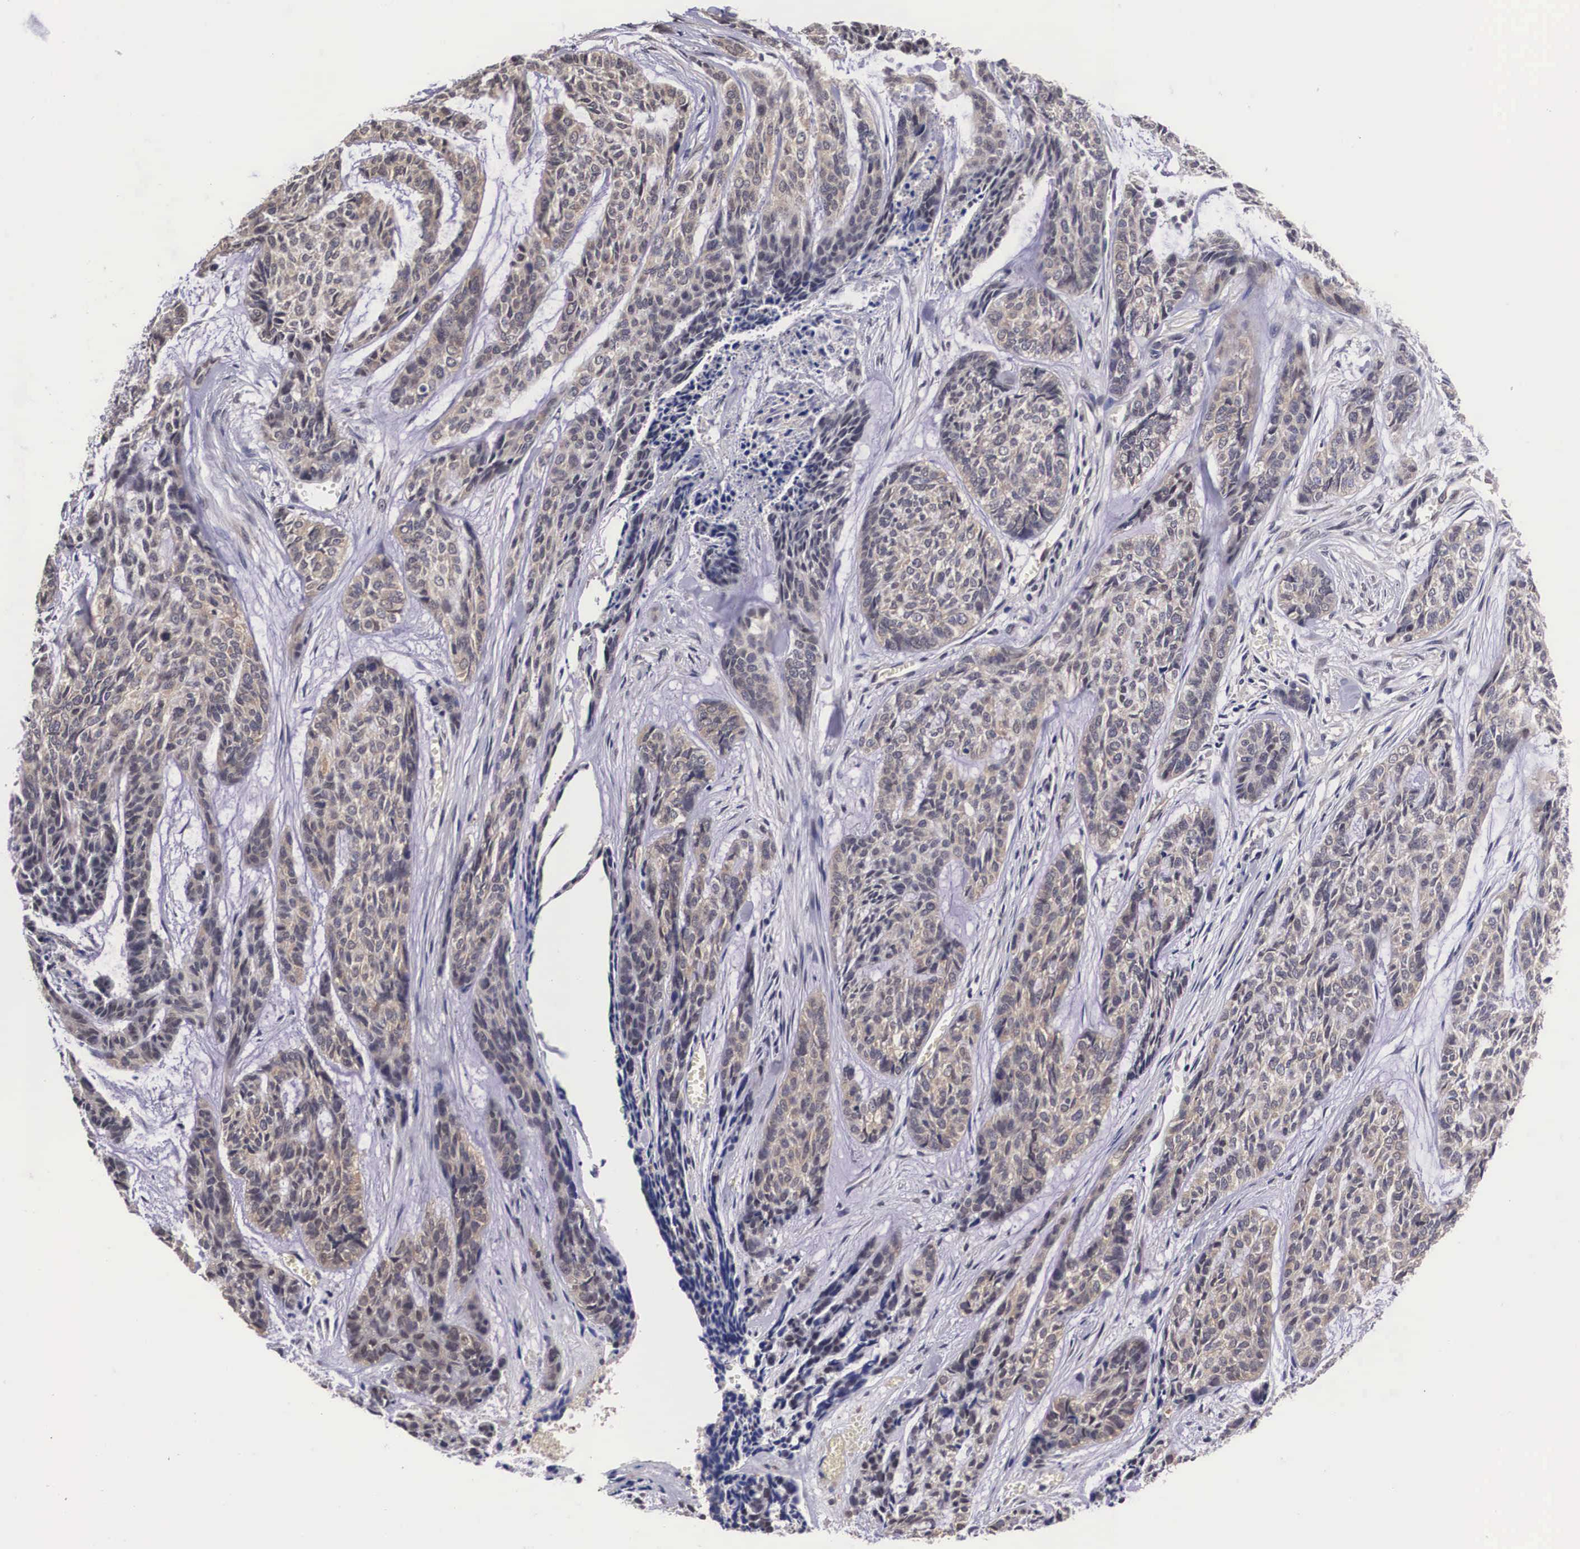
{"staining": {"intensity": "moderate", "quantity": "25%-75%", "location": "cytoplasmic/membranous"}, "tissue": "skin cancer", "cell_type": "Tumor cells", "image_type": "cancer", "snomed": [{"axis": "morphology", "description": "Normal tissue, NOS"}, {"axis": "morphology", "description": "Basal cell carcinoma"}, {"axis": "topography", "description": "Skin"}], "caption": "Skin basal cell carcinoma was stained to show a protein in brown. There is medium levels of moderate cytoplasmic/membranous expression in approximately 25%-75% of tumor cells.", "gene": "OTX2", "patient": {"sex": "female", "age": 65}}